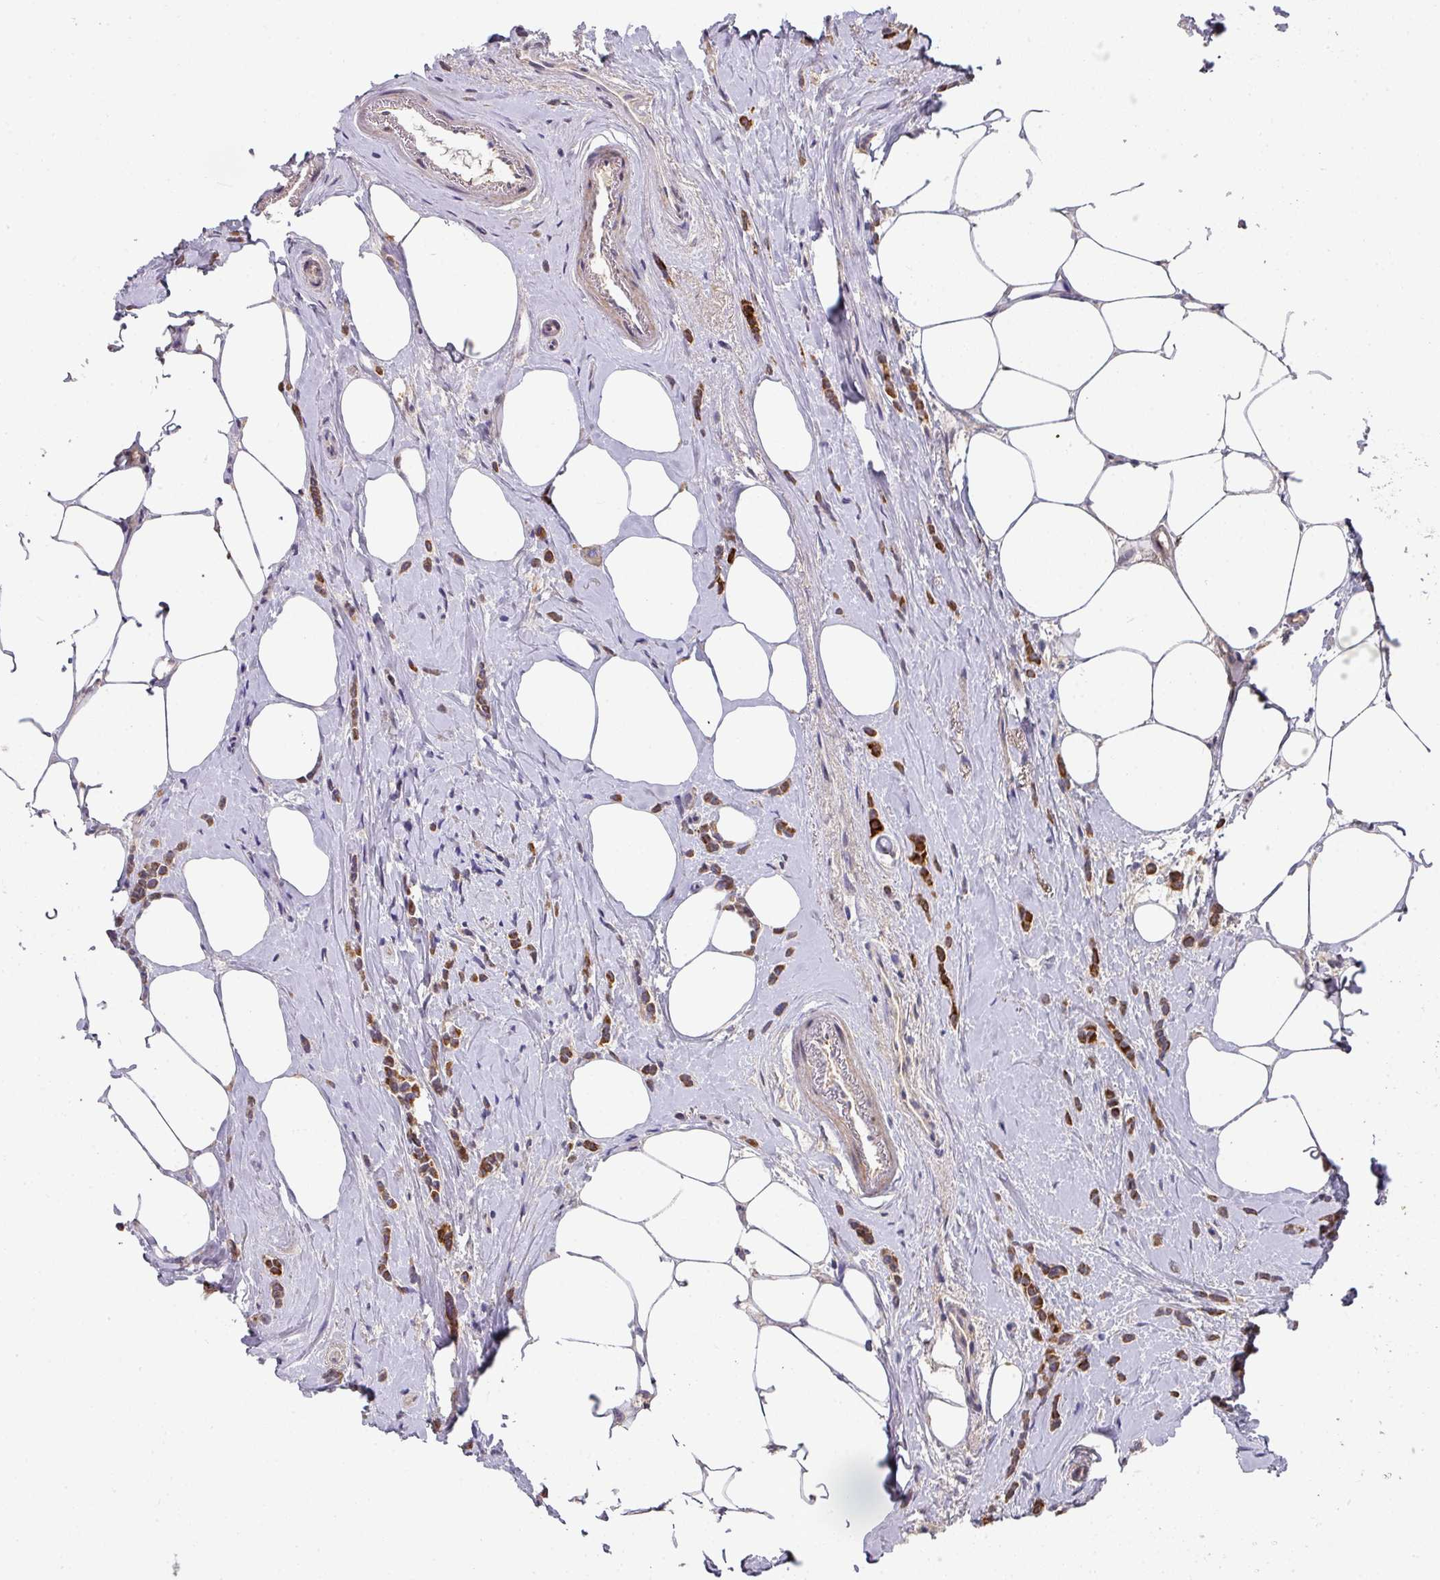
{"staining": {"intensity": "strong", "quantity": ">75%", "location": "cytoplasmic/membranous"}, "tissue": "breast cancer", "cell_type": "Tumor cells", "image_type": "cancer", "snomed": [{"axis": "morphology", "description": "Lobular carcinoma"}, {"axis": "topography", "description": "Breast"}], "caption": "The image displays a brown stain indicating the presence of a protein in the cytoplasmic/membranous of tumor cells in breast cancer (lobular carcinoma).", "gene": "EXTL3", "patient": {"sex": "female", "age": 84}}